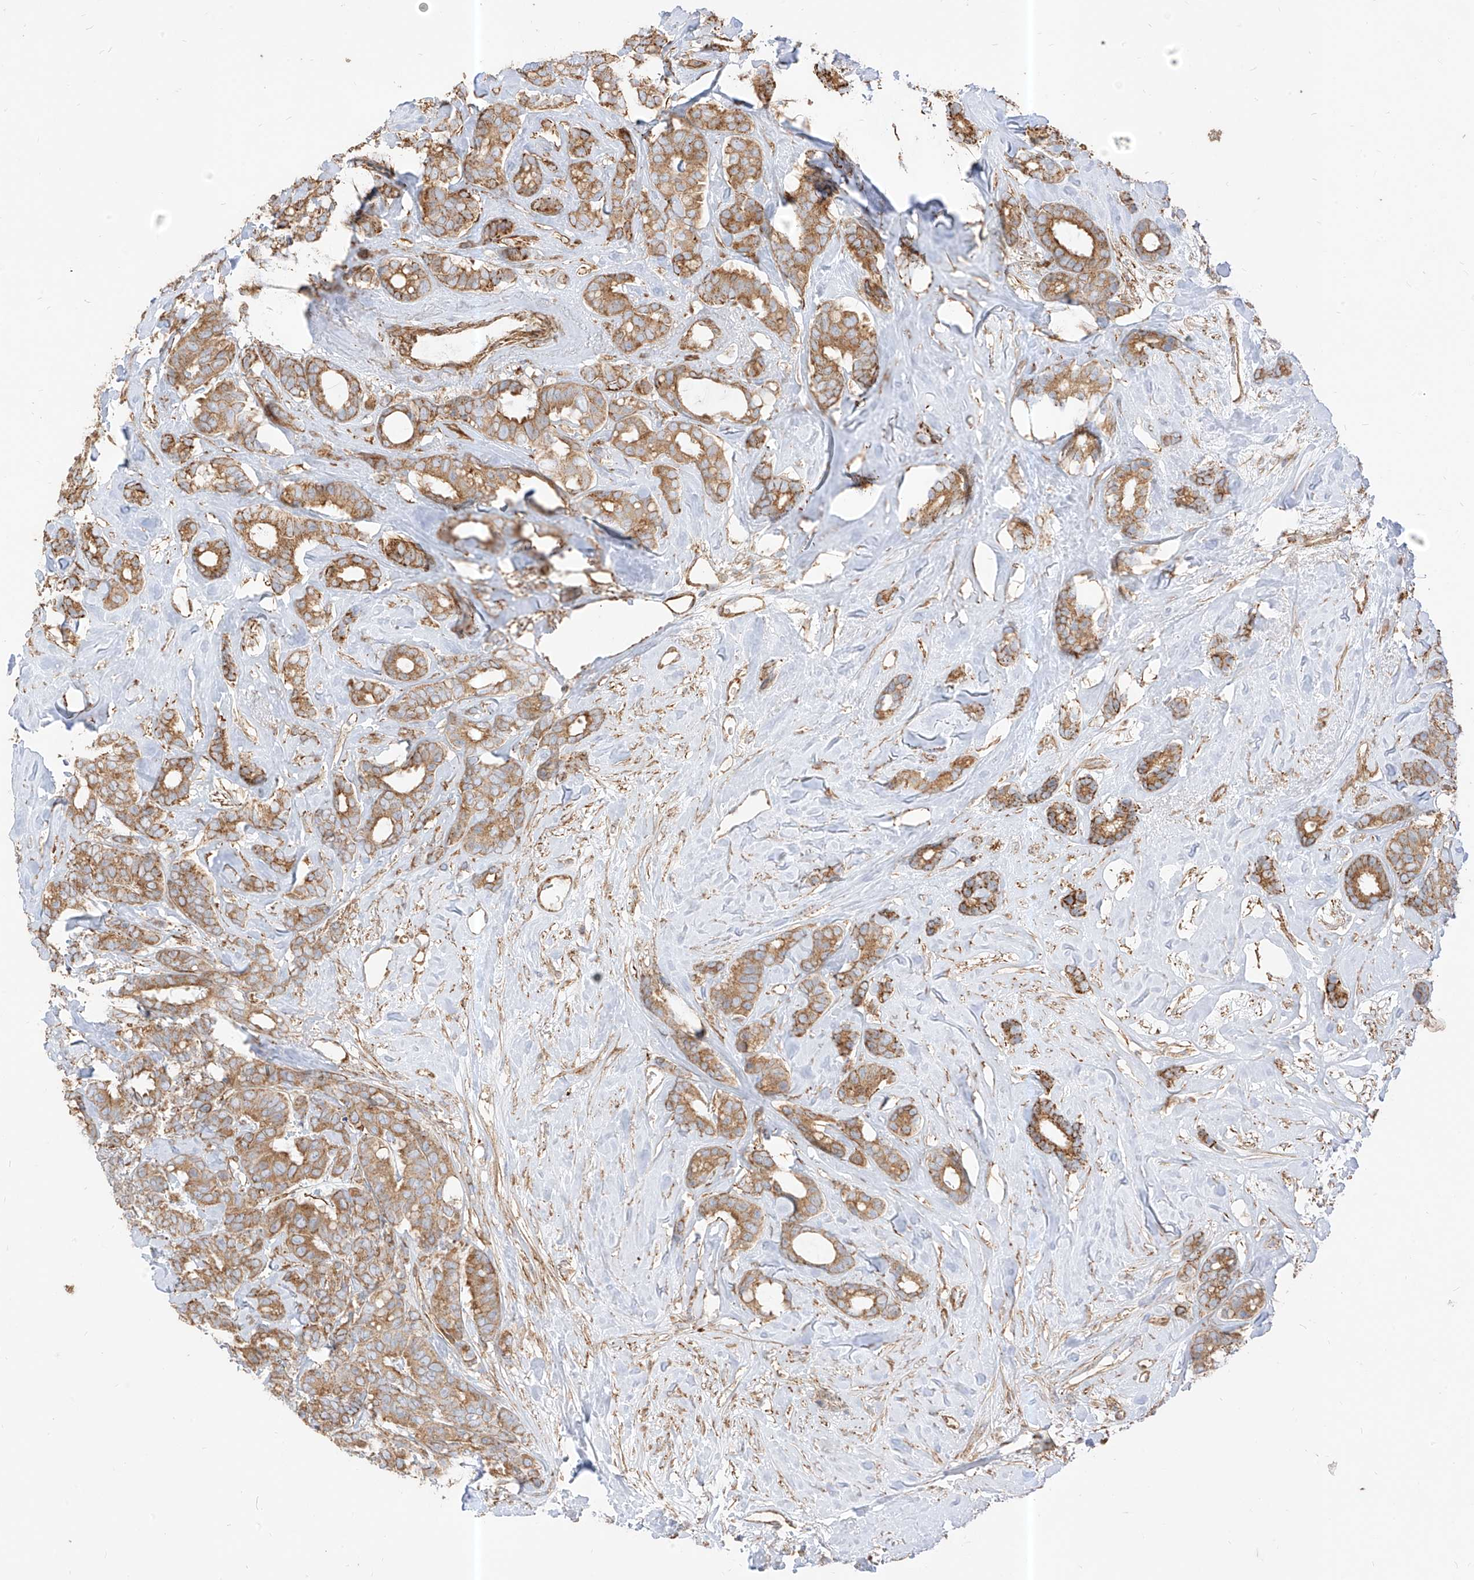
{"staining": {"intensity": "moderate", "quantity": ">75%", "location": "cytoplasmic/membranous"}, "tissue": "breast cancer", "cell_type": "Tumor cells", "image_type": "cancer", "snomed": [{"axis": "morphology", "description": "Duct carcinoma"}, {"axis": "topography", "description": "Breast"}], "caption": "Breast cancer (infiltrating ductal carcinoma) was stained to show a protein in brown. There is medium levels of moderate cytoplasmic/membranous positivity in about >75% of tumor cells.", "gene": "PLCL1", "patient": {"sex": "female", "age": 87}}